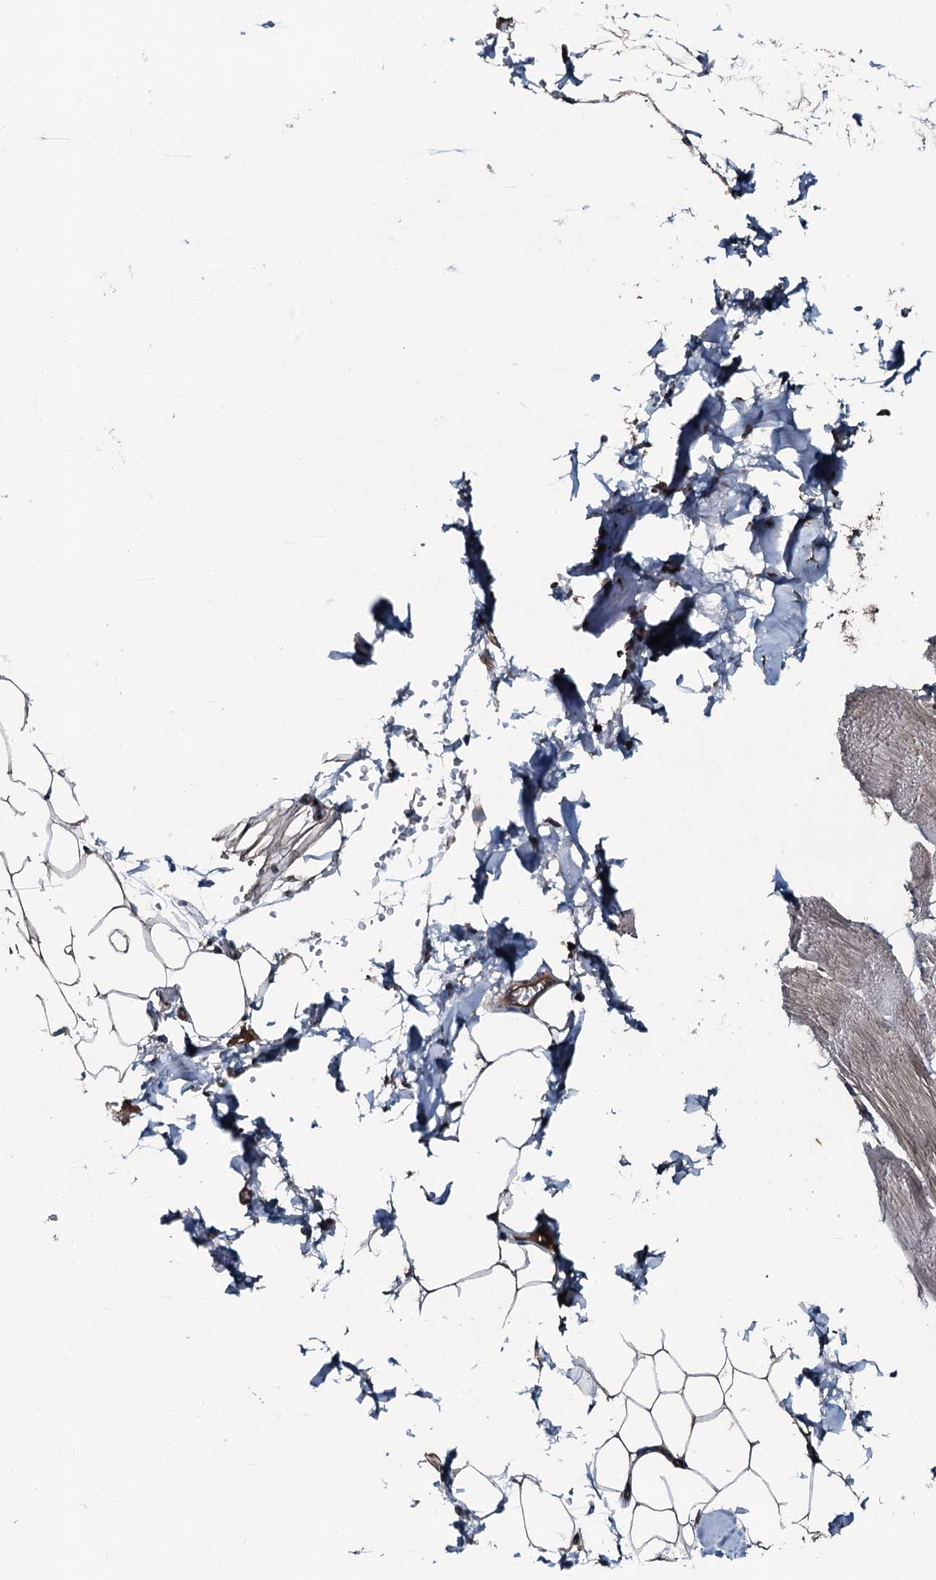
{"staining": {"intensity": "weak", "quantity": "<25%", "location": "cytoplasmic/membranous"}, "tissue": "skeletal muscle", "cell_type": "Myocytes", "image_type": "normal", "snomed": [{"axis": "morphology", "description": "Normal tissue, NOS"}, {"axis": "morphology", "description": "Basal cell carcinoma"}, {"axis": "topography", "description": "Skeletal muscle"}], "caption": "Micrograph shows no significant protein staining in myocytes of benign skeletal muscle. The staining is performed using DAB (3,3'-diaminobenzidine) brown chromogen with nuclei counter-stained in using hematoxylin.", "gene": "AARS1", "patient": {"sex": "female", "age": 64}}